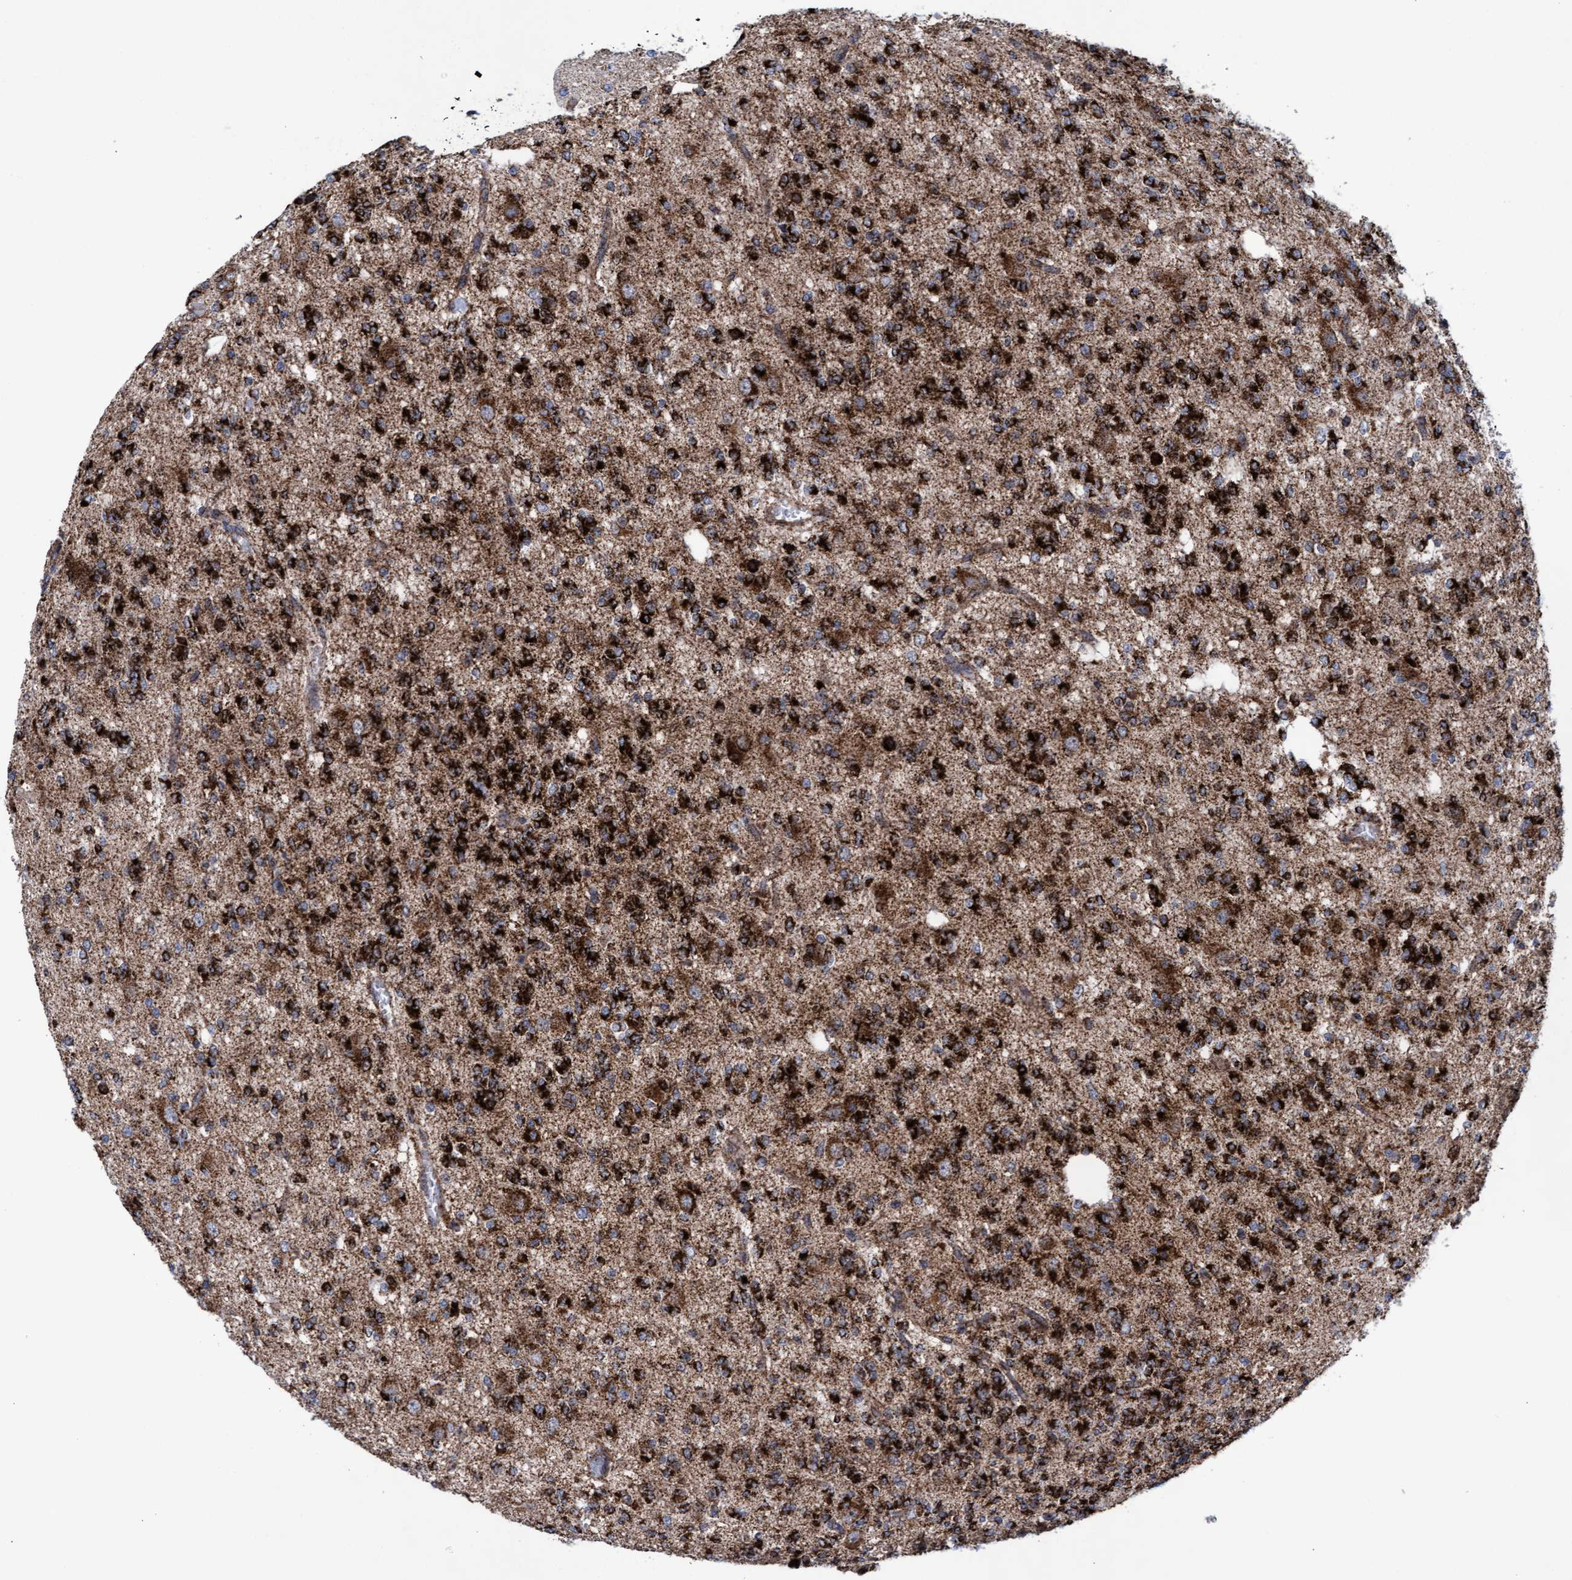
{"staining": {"intensity": "strong", "quantity": ">75%", "location": "cytoplasmic/membranous"}, "tissue": "glioma", "cell_type": "Tumor cells", "image_type": "cancer", "snomed": [{"axis": "morphology", "description": "Glioma, malignant, Low grade"}, {"axis": "topography", "description": "Brain"}], "caption": "Glioma tissue demonstrates strong cytoplasmic/membranous positivity in about >75% of tumor cells, visualized by immunohistochemistry. (Stains: DAB in brown, nuclei in blue, Microscopy: brightfield microscopy at high magnification).", "gene": "MRPL38", "patient": {"sex": "male", "age": 38}}